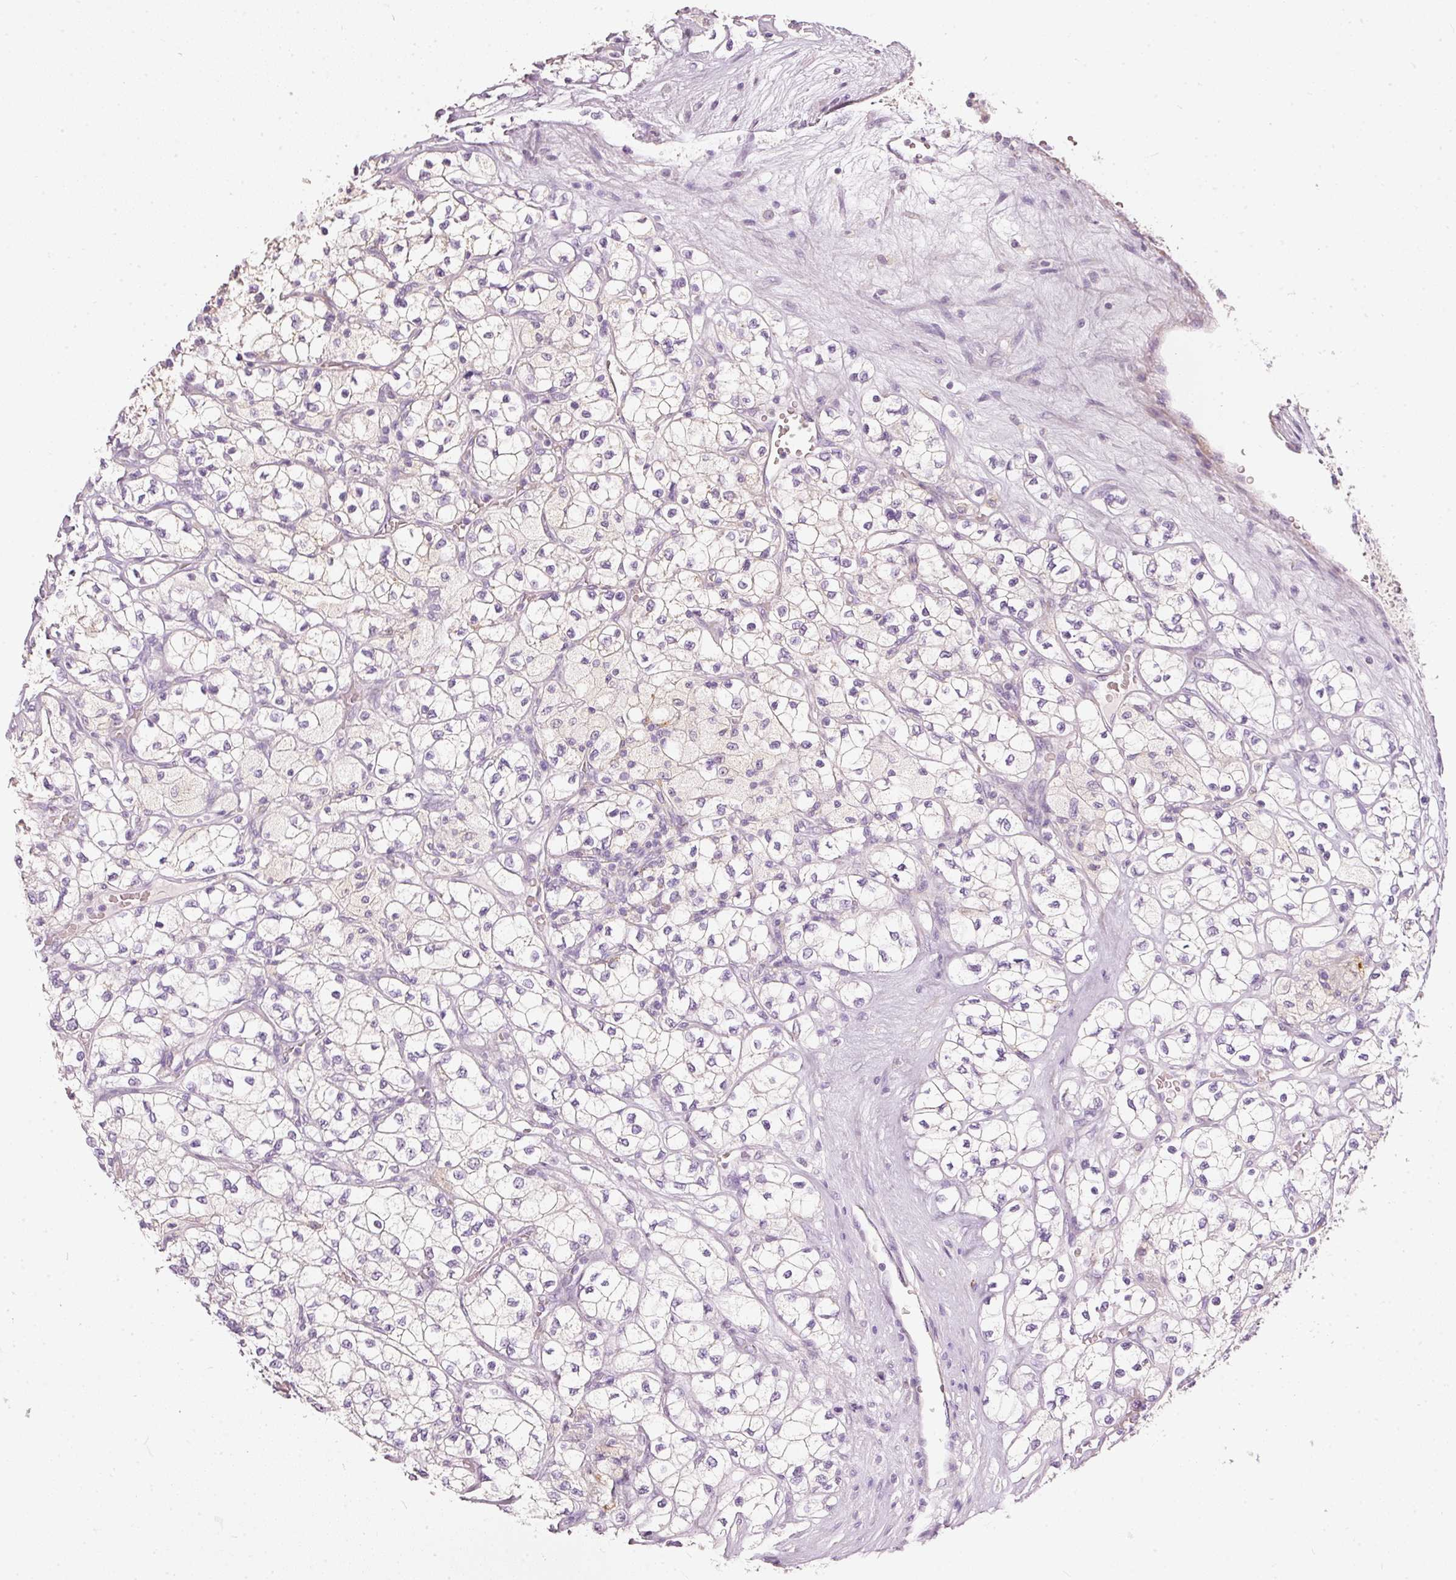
{"staining": {"intensity": "negative", "quantity": "none", "location": "none"}, "tissue": "renal cancer", "cell_type": "Tumor cells", "image_type": "cancer", "snomed": [{"axis": "morphology", "description": "Adenocarcinoma, NOS"}, {"axis": "topography", "description": "Kidney"}], "caption": "Immunohistochemistry (IHC) image of human adenocarcinoma (renal) stained for a protein (brown), which displays no staining in tumor cells.", "gene": "MTHFD2", "patient": {"sex": "male", "age": 80}}